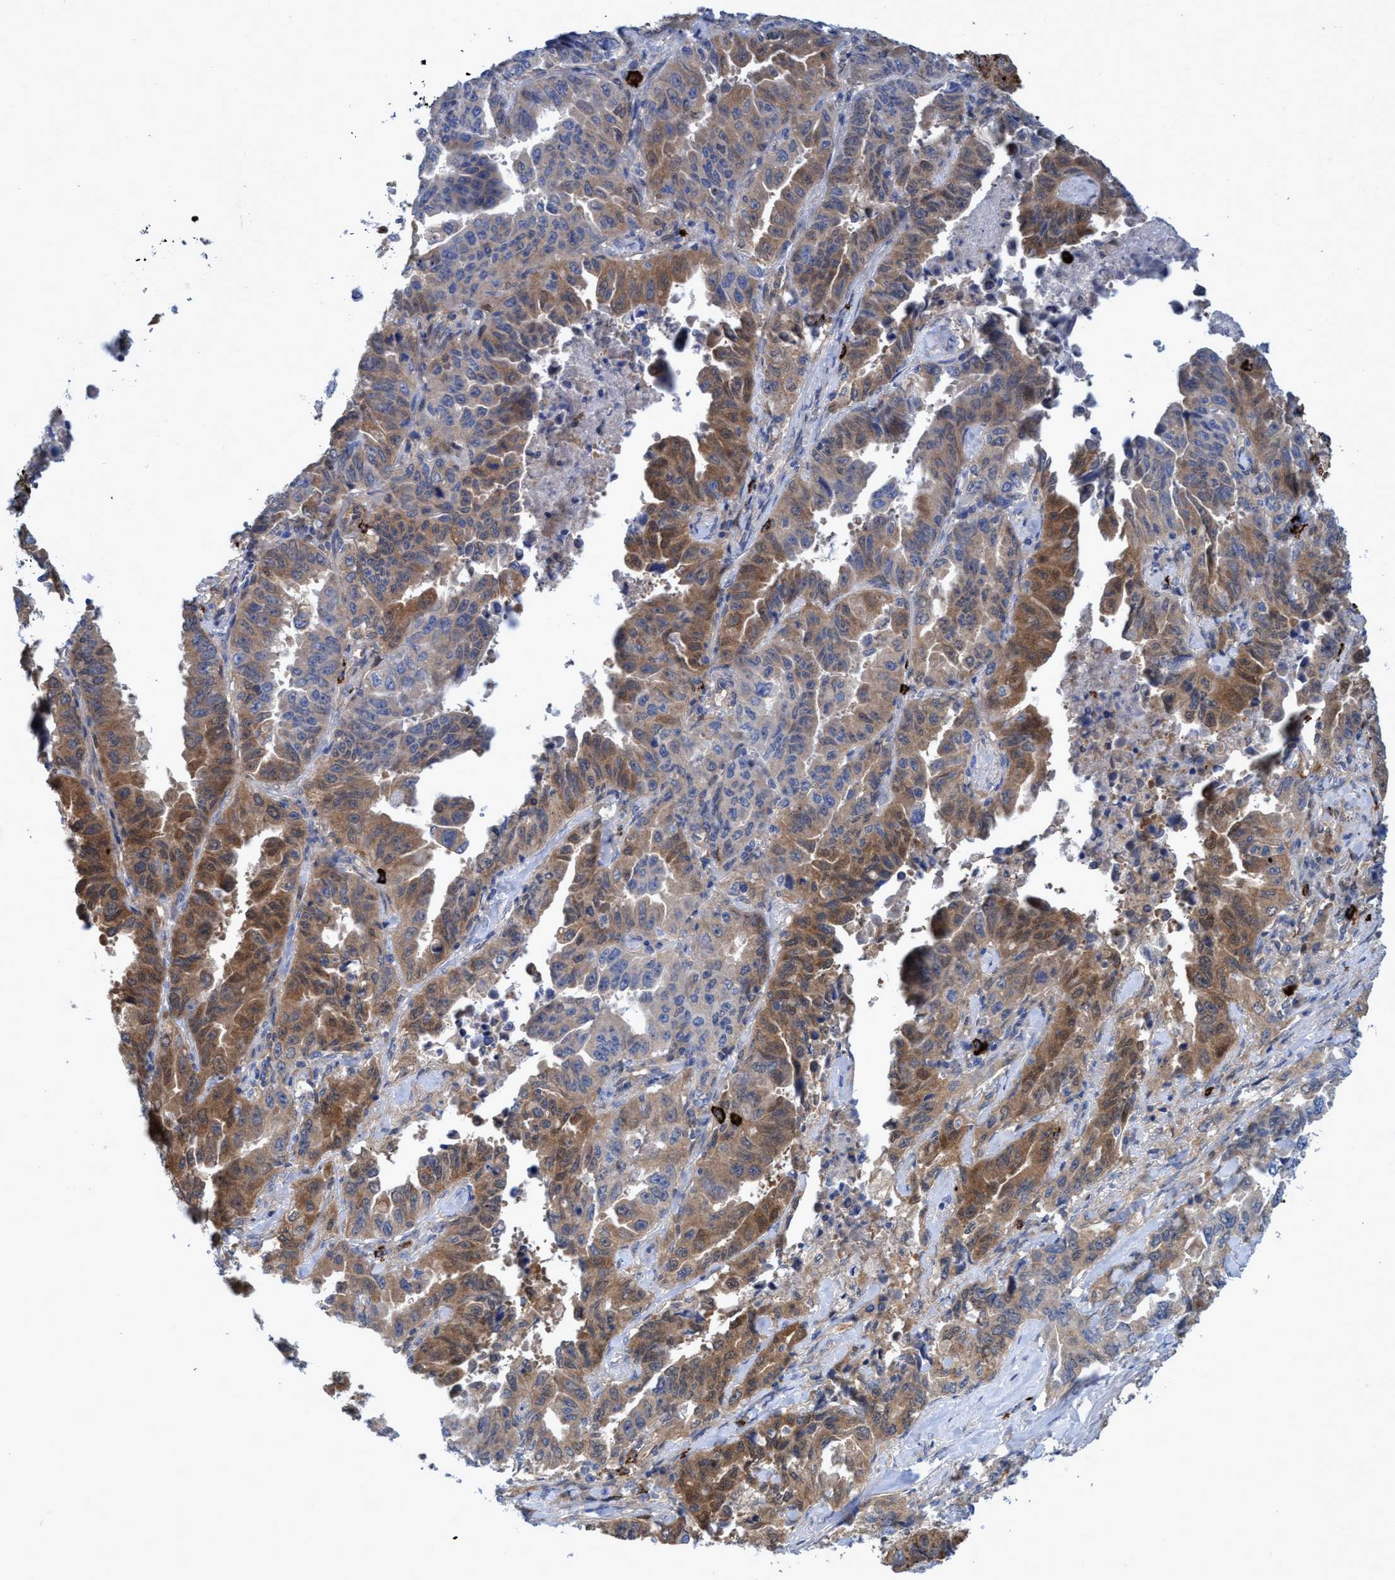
{"staining": {"intensity": "moderate", "quantity": ">75%", "location": "cytoplasmic/membranous"}, "tissue": "lung cancer", "cell_type": "Tumor cells", "image_type": "cancer", "snomed": [{"axis": "morphology", "description": "Adenocarcinoma, NOS"}, {"axis": "topography", "description": "Lung"}], "caption": "Lung cancer (adenocarcinoma) stained with DAB immunohistochemistry demonstrates medium levels of moderate cytoplasmic/membranous staining in about >75% of tumor cells.", "gene": "PNPO", "patient": {"sex": "female", "age": 51}}